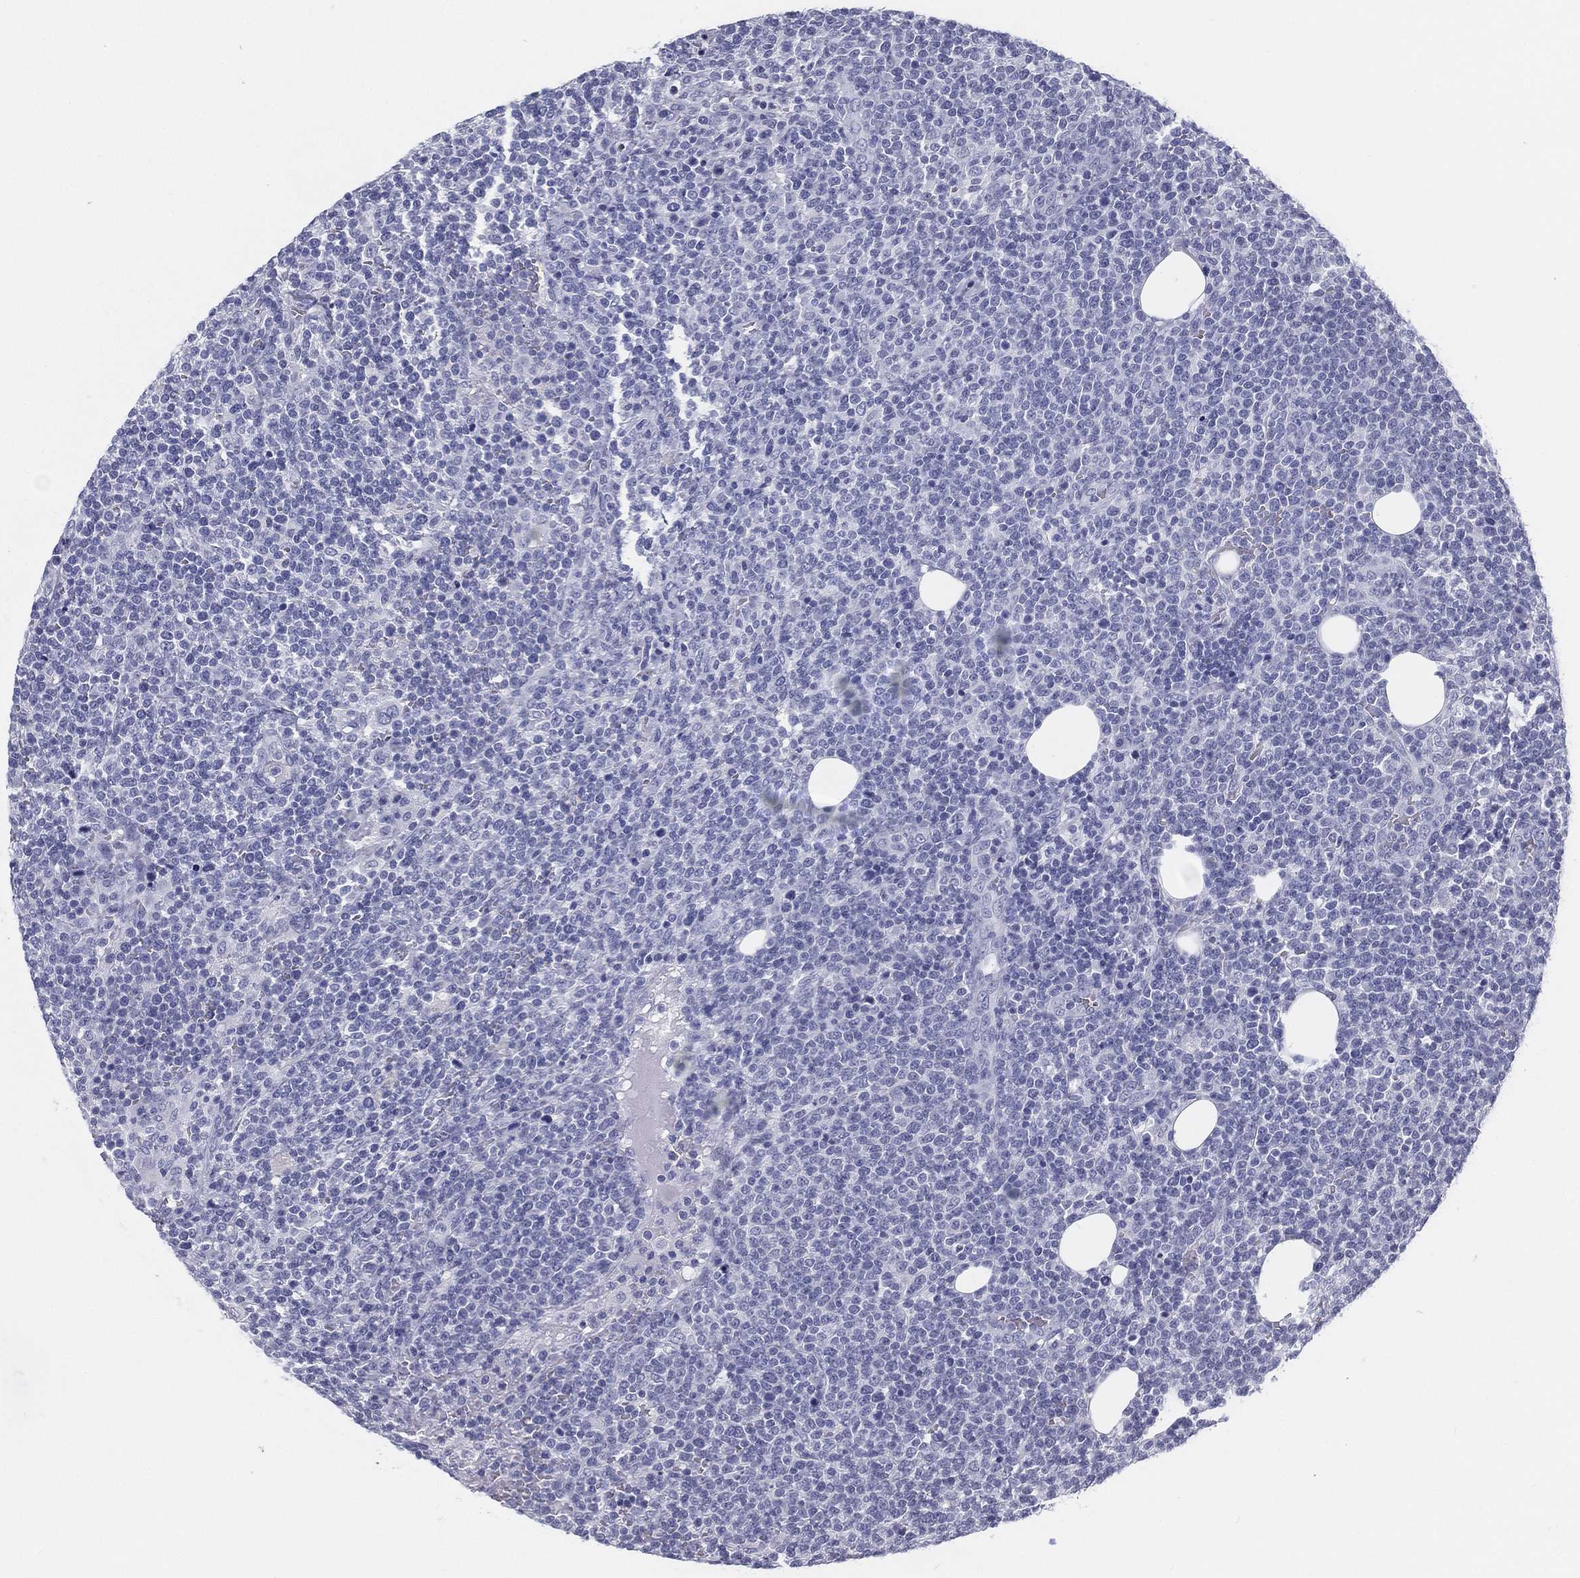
{"staining": {"intensity": "negative", "quantity": "none", "location": "none"}, "tissue": "lymphoma", "cell_type": "Tumor cells", "image_type": "cancer", "snomed": [{"axis": "morphology", "description": "Malignant lymphoma, non-Hodgkin's type, High grade"}, {"axis": "topography", "description": "Lymph node"}], "caption": "The micrograph demonstrates no staining of tumor cells in lymphoma.", "gene": "ATP1B2", "patient": {"sex": "male", "age": 61}}